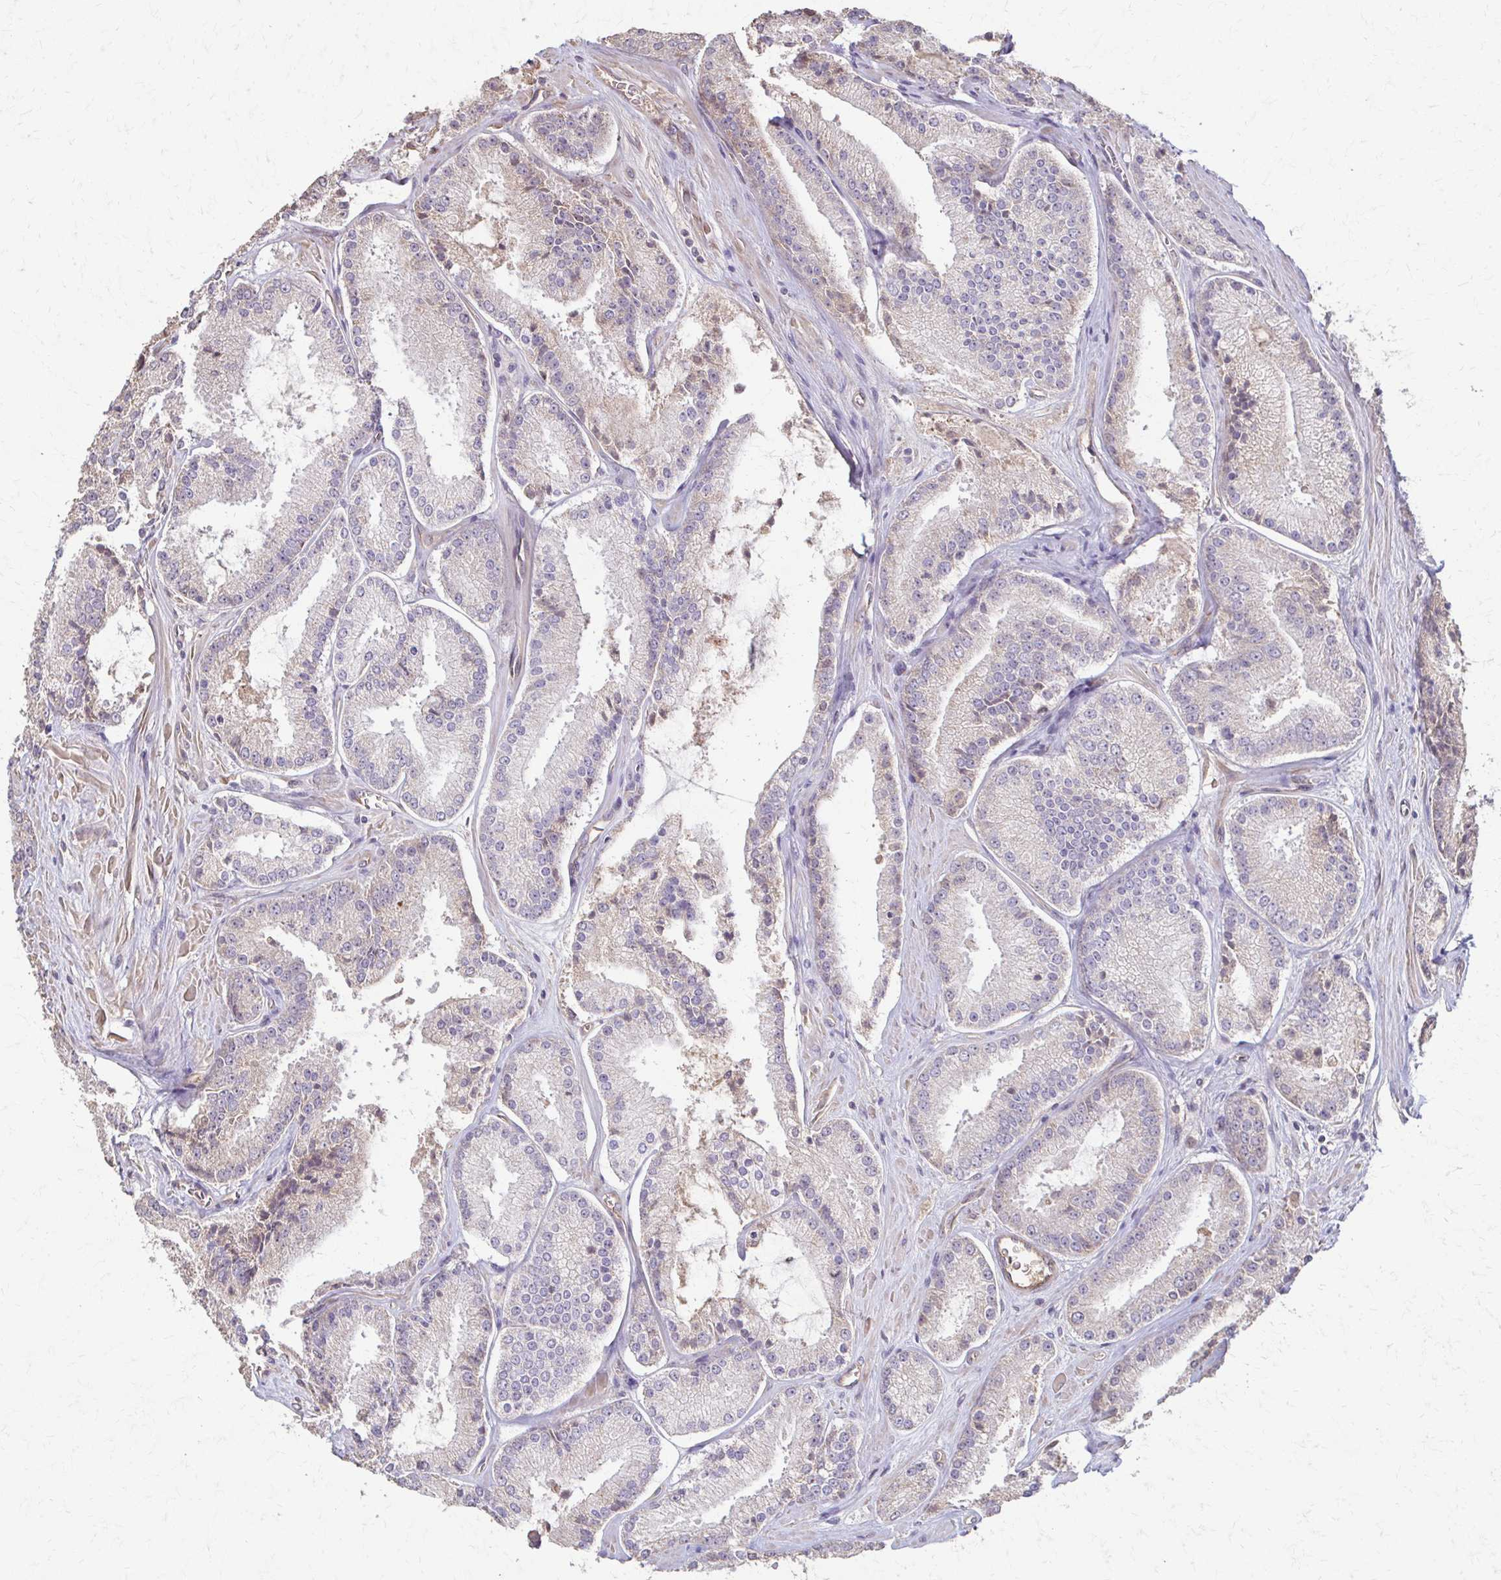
{"staining": {"intensity": "negative", "quantity": "none", "location": "none"}, "tissue": "prostate cancer", "cell_type": "Tumor cells", "image_type": "cancer", "snomed": [{"axis": "morphology", "description": "Adenocarcinoma, High grade"}, {"axis": "topography", "description": "Prostate"}], "caption": "Prostate cancer (high-grade adenocarcinoma) stained for a protein using immunohistochemistry shows no expression tumor cells.", "gene": "IL18BP", "patient": {"sex": "male", "age": 73}}